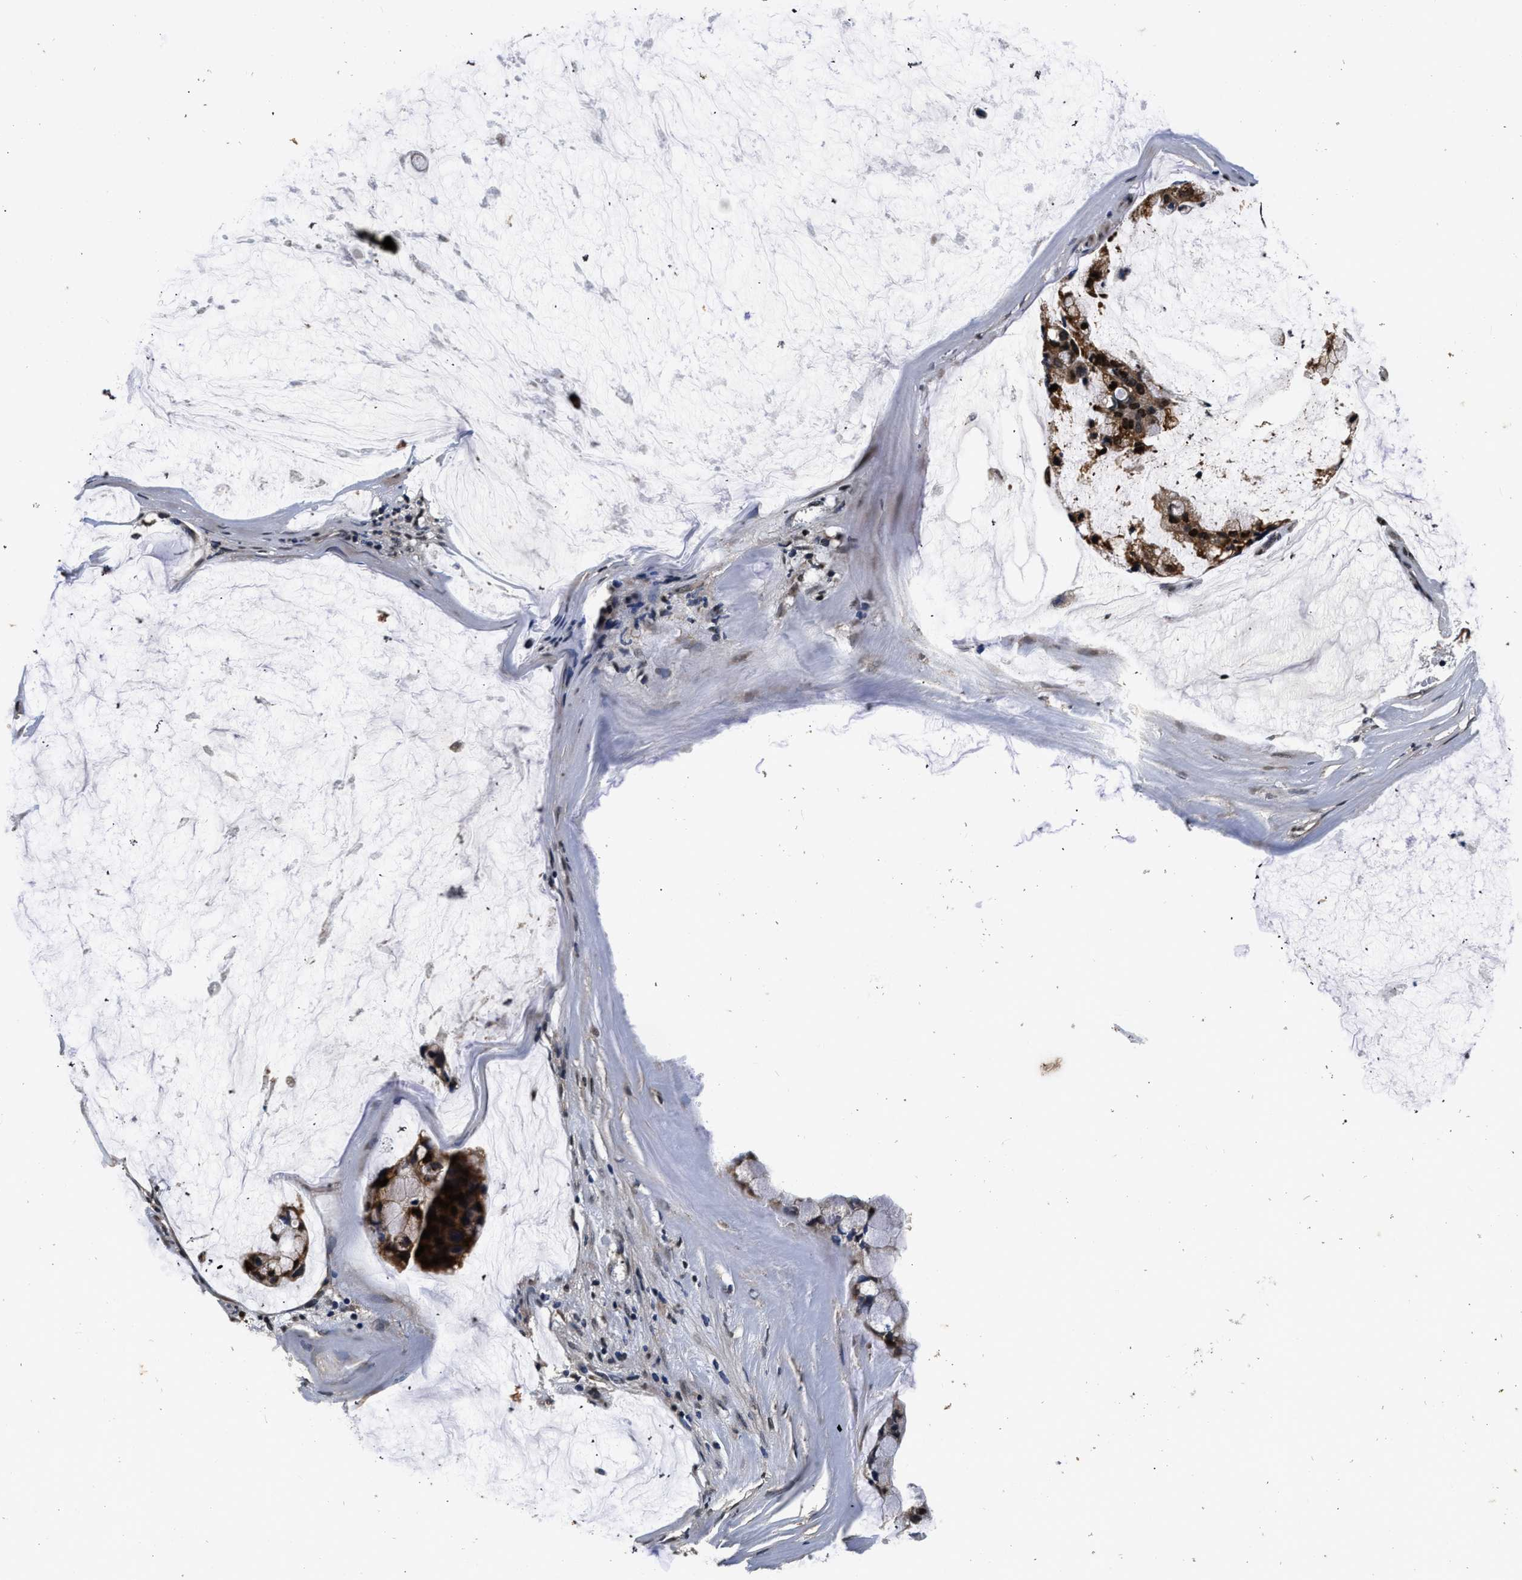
{"staining": {"intensity": "strong", "quantity": ">75%", "location": "nuclear"}, "tissue": "ovarian cancer", "cell_type": "Tumor cells", "image_type": "cancer", "snomed": [{"axis": "morphology", "description": "Cystadenocarcinoma, mucinous, NOS"}, {"axis": "topography", "description": "Ovary"}], "caption": "Strong nuclear protein expression is present in about >75% of tumor cells in mucinous cystadenocarcinoma (ovarian). The protein is stained brown, and the nuclei are stained in blue (DAB IHC with brightfield microscopy, high magnification).", "gene": "CSTF1", "patient": {"sex": "female", "age": 39}}